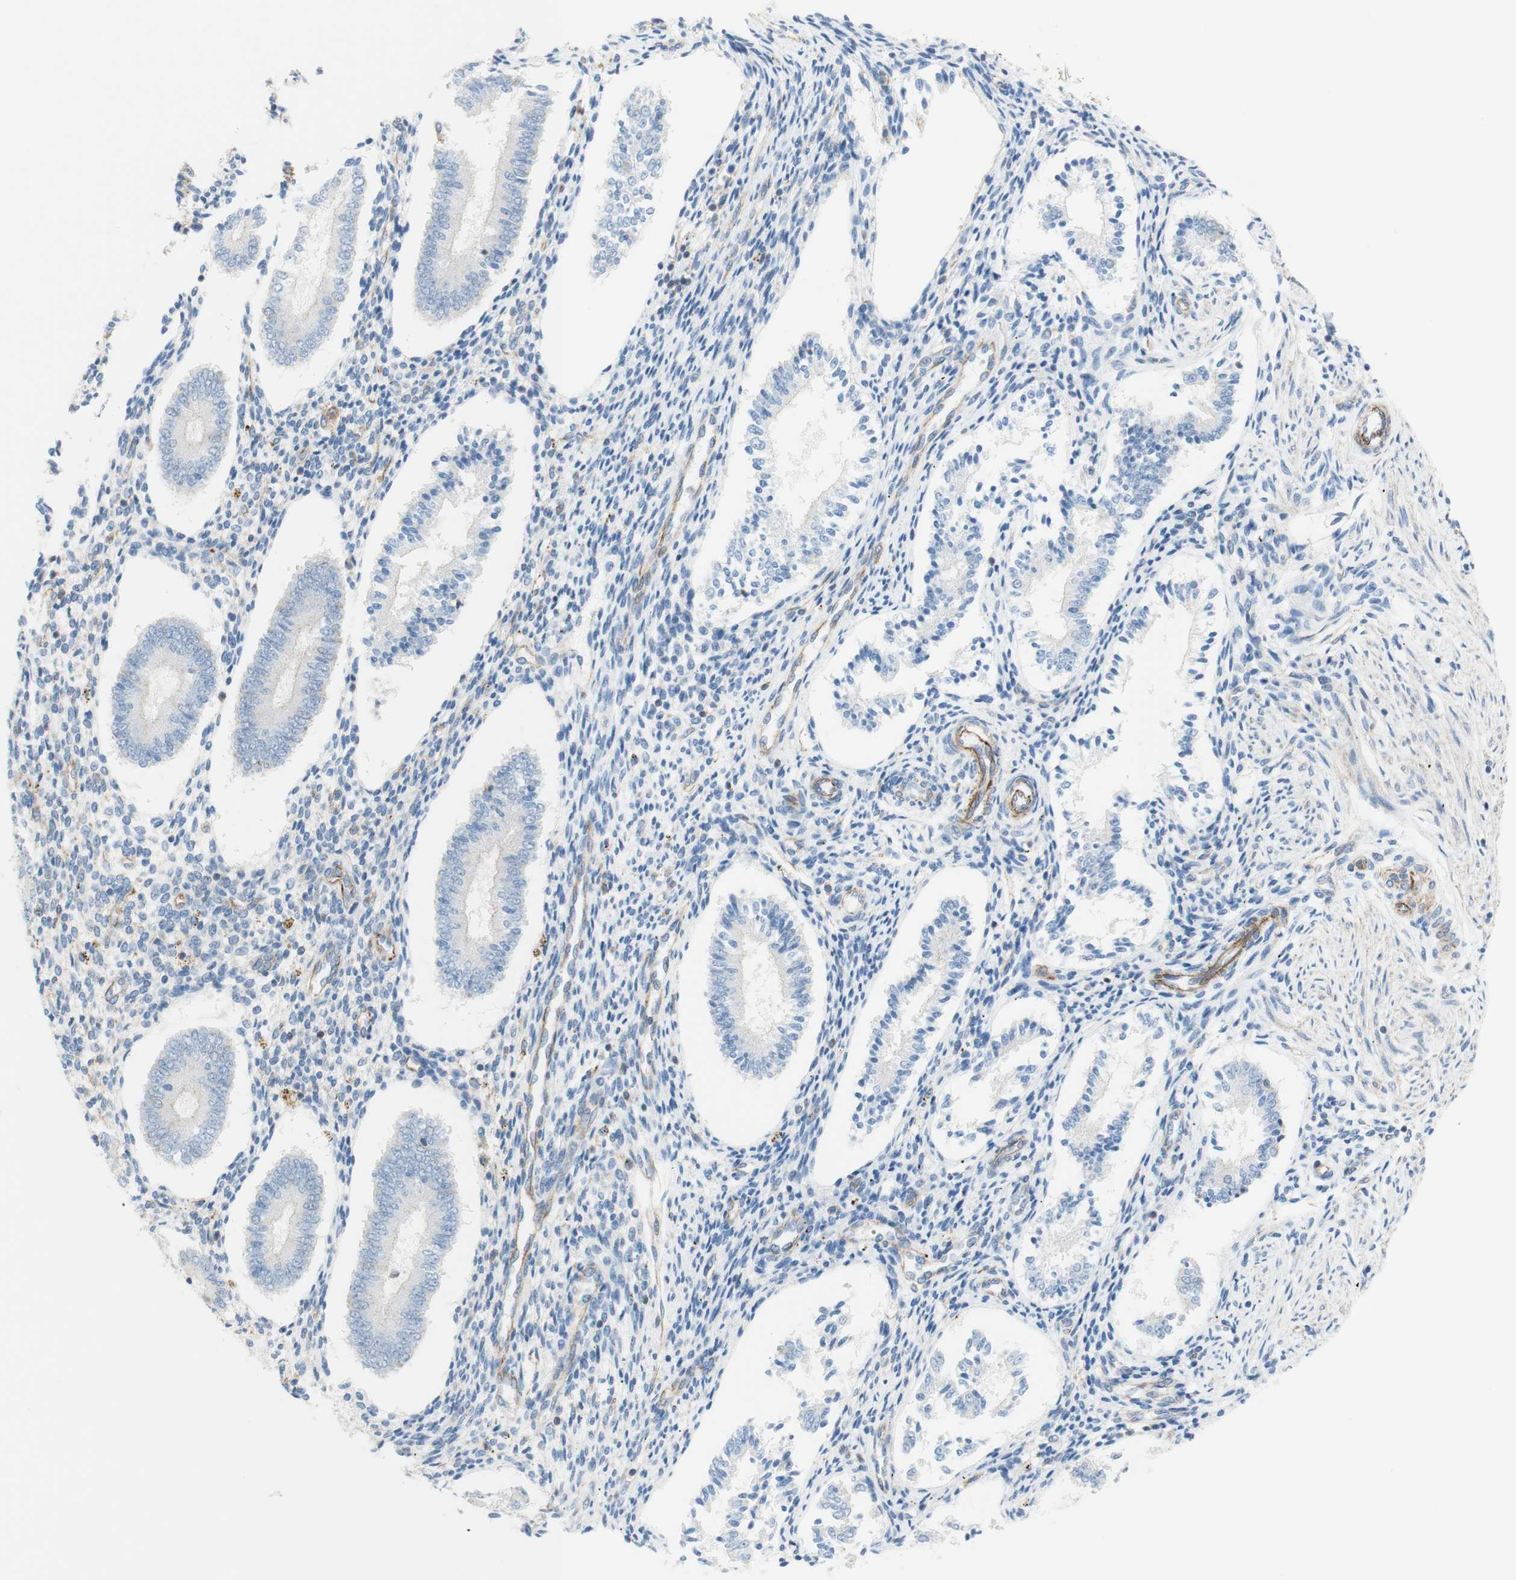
{"staining": {"intensity": "weak", "quantity": "25%-75%", "location": "cytoplasmic/membranous"}, "tissue": "endometrium", "cell_type": "Cells in endometrial stroma", "image_type": "normal", "snomed": [{"axis": "morphology", "description": "Normal tissue, NOS"}, {"axis": "topography", "description": "Endometrium"}], "caption": "Cells in endometrial stroma exhibit weak cytoplasmic/membranous staining in approximately 25%-75% of cells in normal endometrium.", "gene": "POU2AF1", "patient": {"sex": "female", "age": 42}}